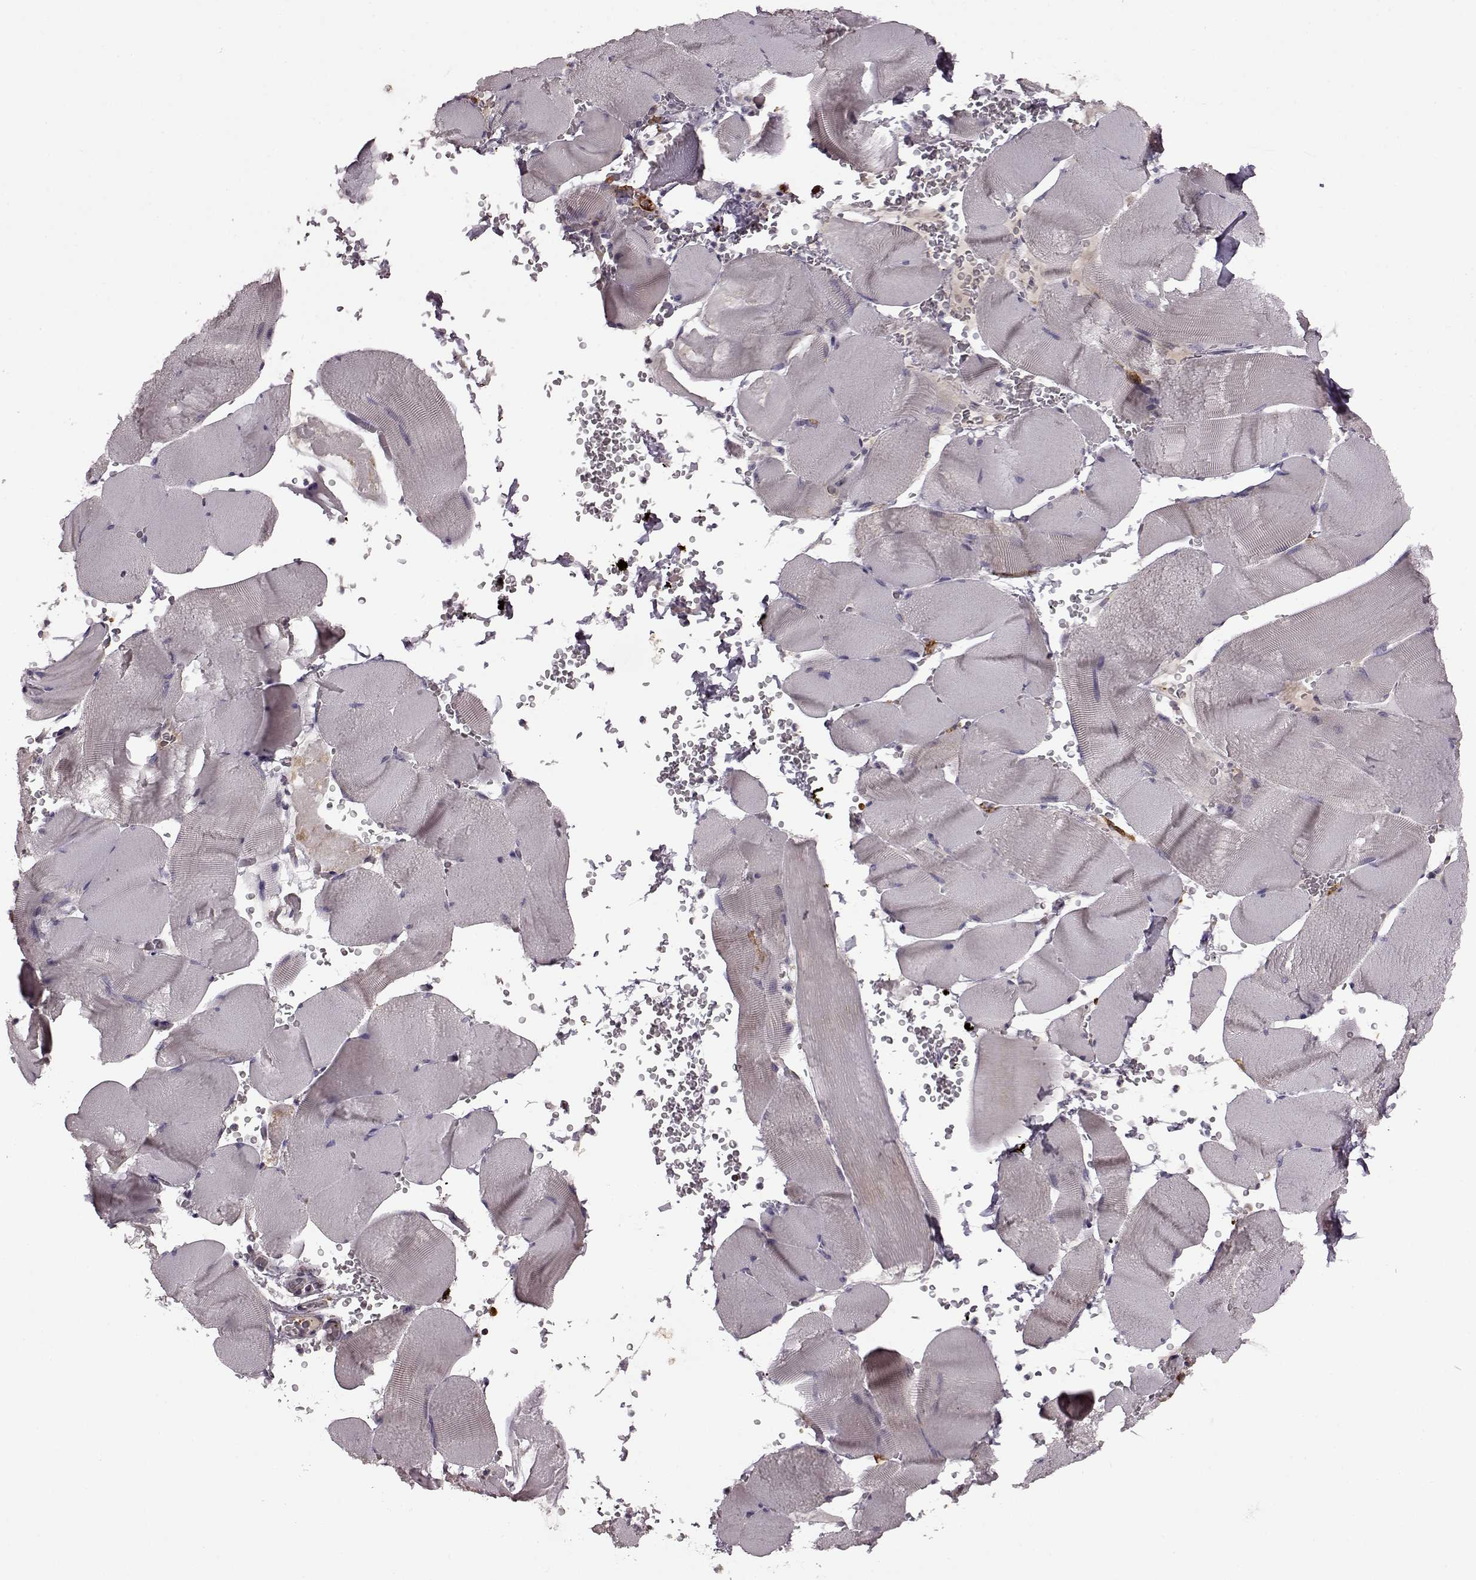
{"staining": {"intensity": "weak", "quantity": "25%-75%", "location": "cytoplasmic/membranous"}, "tissue": "skeletal muscle", "cell_type": "Myocytes", "image_type": "normal", "snomed": [{"axis": "morphology", "description": "Normal tissue, NOS"}, {"axis": "topography", "description": "Skeletal muscle"}], "caption": "Human skeletal muscle stained with a brown dye reveals weak cytoplasmic/membranous positive staining in about 25%-75% of myocytes.", "gene": "MTSS1", "patient": {"sex": "male", "age": 56}}